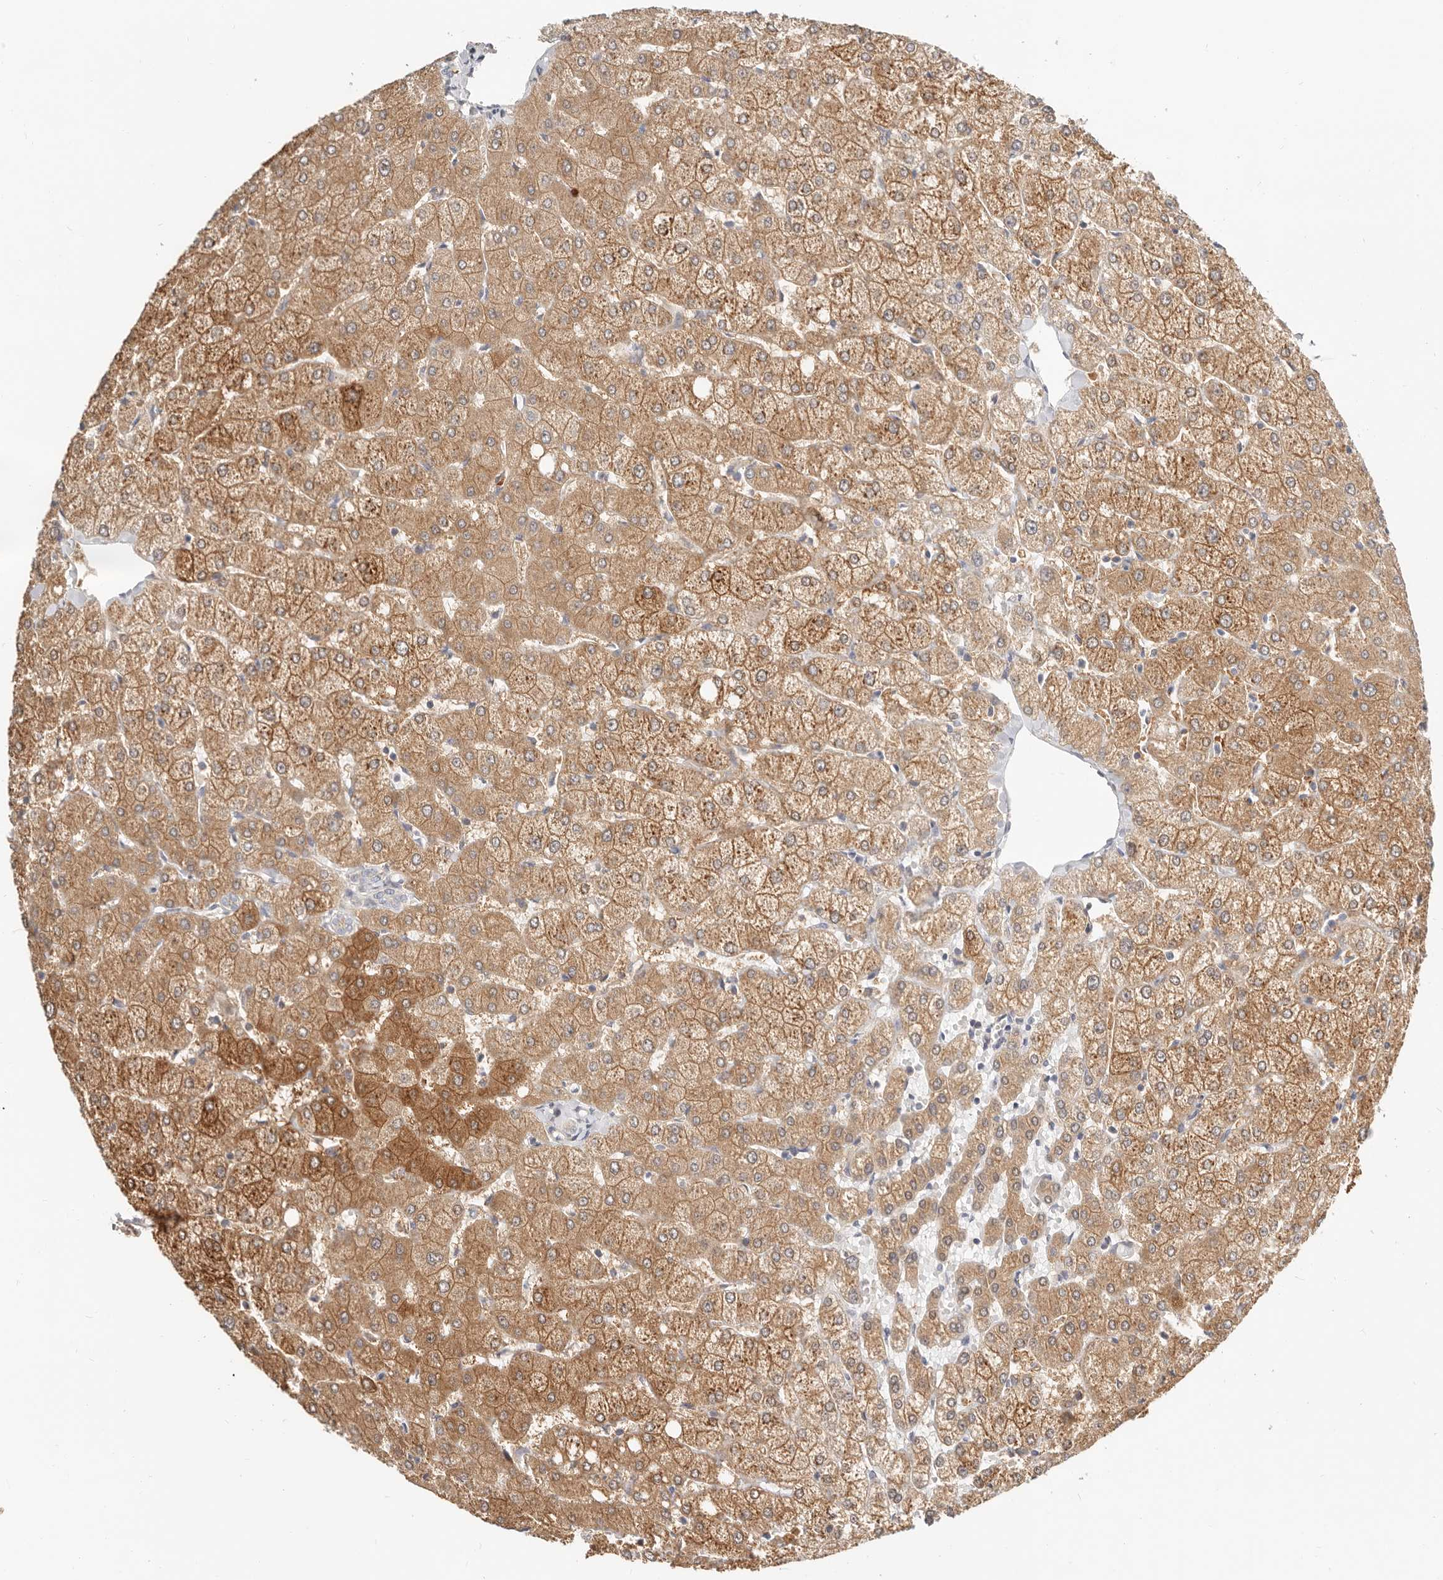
{"staining": {"intensity": "negative", "quantity": "none", "location": "none"}, "tissue": "liver", "cell_type": "Cholangiocytes", "image_type": "normal", "snomed": [{"axis": "morphology", "description": "Normal tissue, NOS"}, {"axis": "topography", "description": "Liver"}], "caption": "Protein analysis of unremarkable liver displays no significant positivity in cholangiocytes.", "gene": "ZRANB1", "patient": {"sex": "female", "age": 54}}